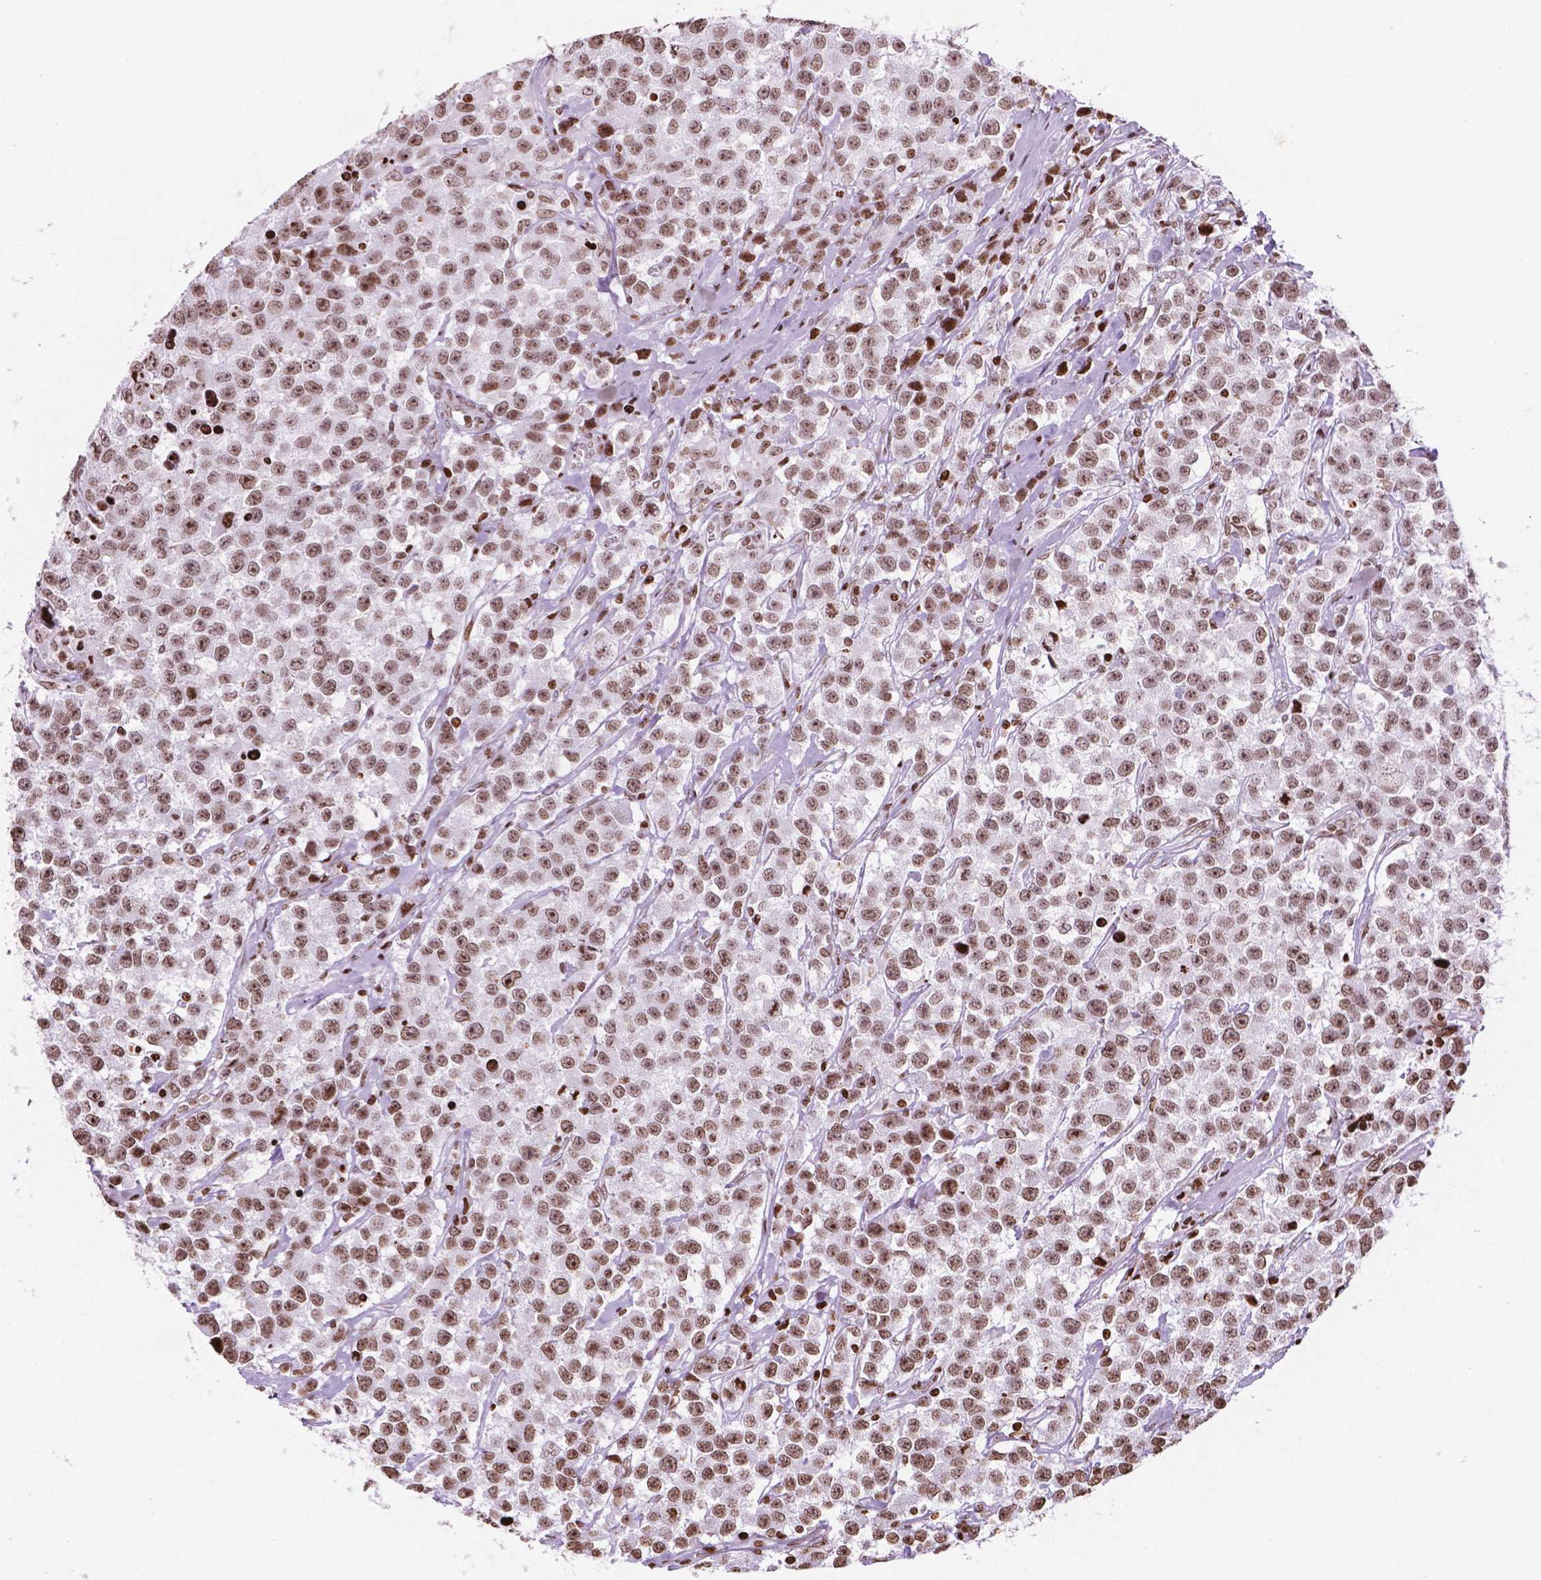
{"staining": {"intensity": "moderate", "quantity": ">75%", "location": "nuclear"}, "tissue": "testis cancer", "cell_type": "Tumor cells", "image_type": "cancer", "snomed": [{"axis": "morphology", "description": "Seminoma, NOS"}, {"axis": "topography", "description": "Testis"}], "caption": "Approximately >75% of tumor cells in human testis cancer (seminoma) display moderate nuclear protein positivity as visualized by brown immunohistochemical staining.", "gene": "TMEM250", "patient": {"sex": "male", "age": 59}}